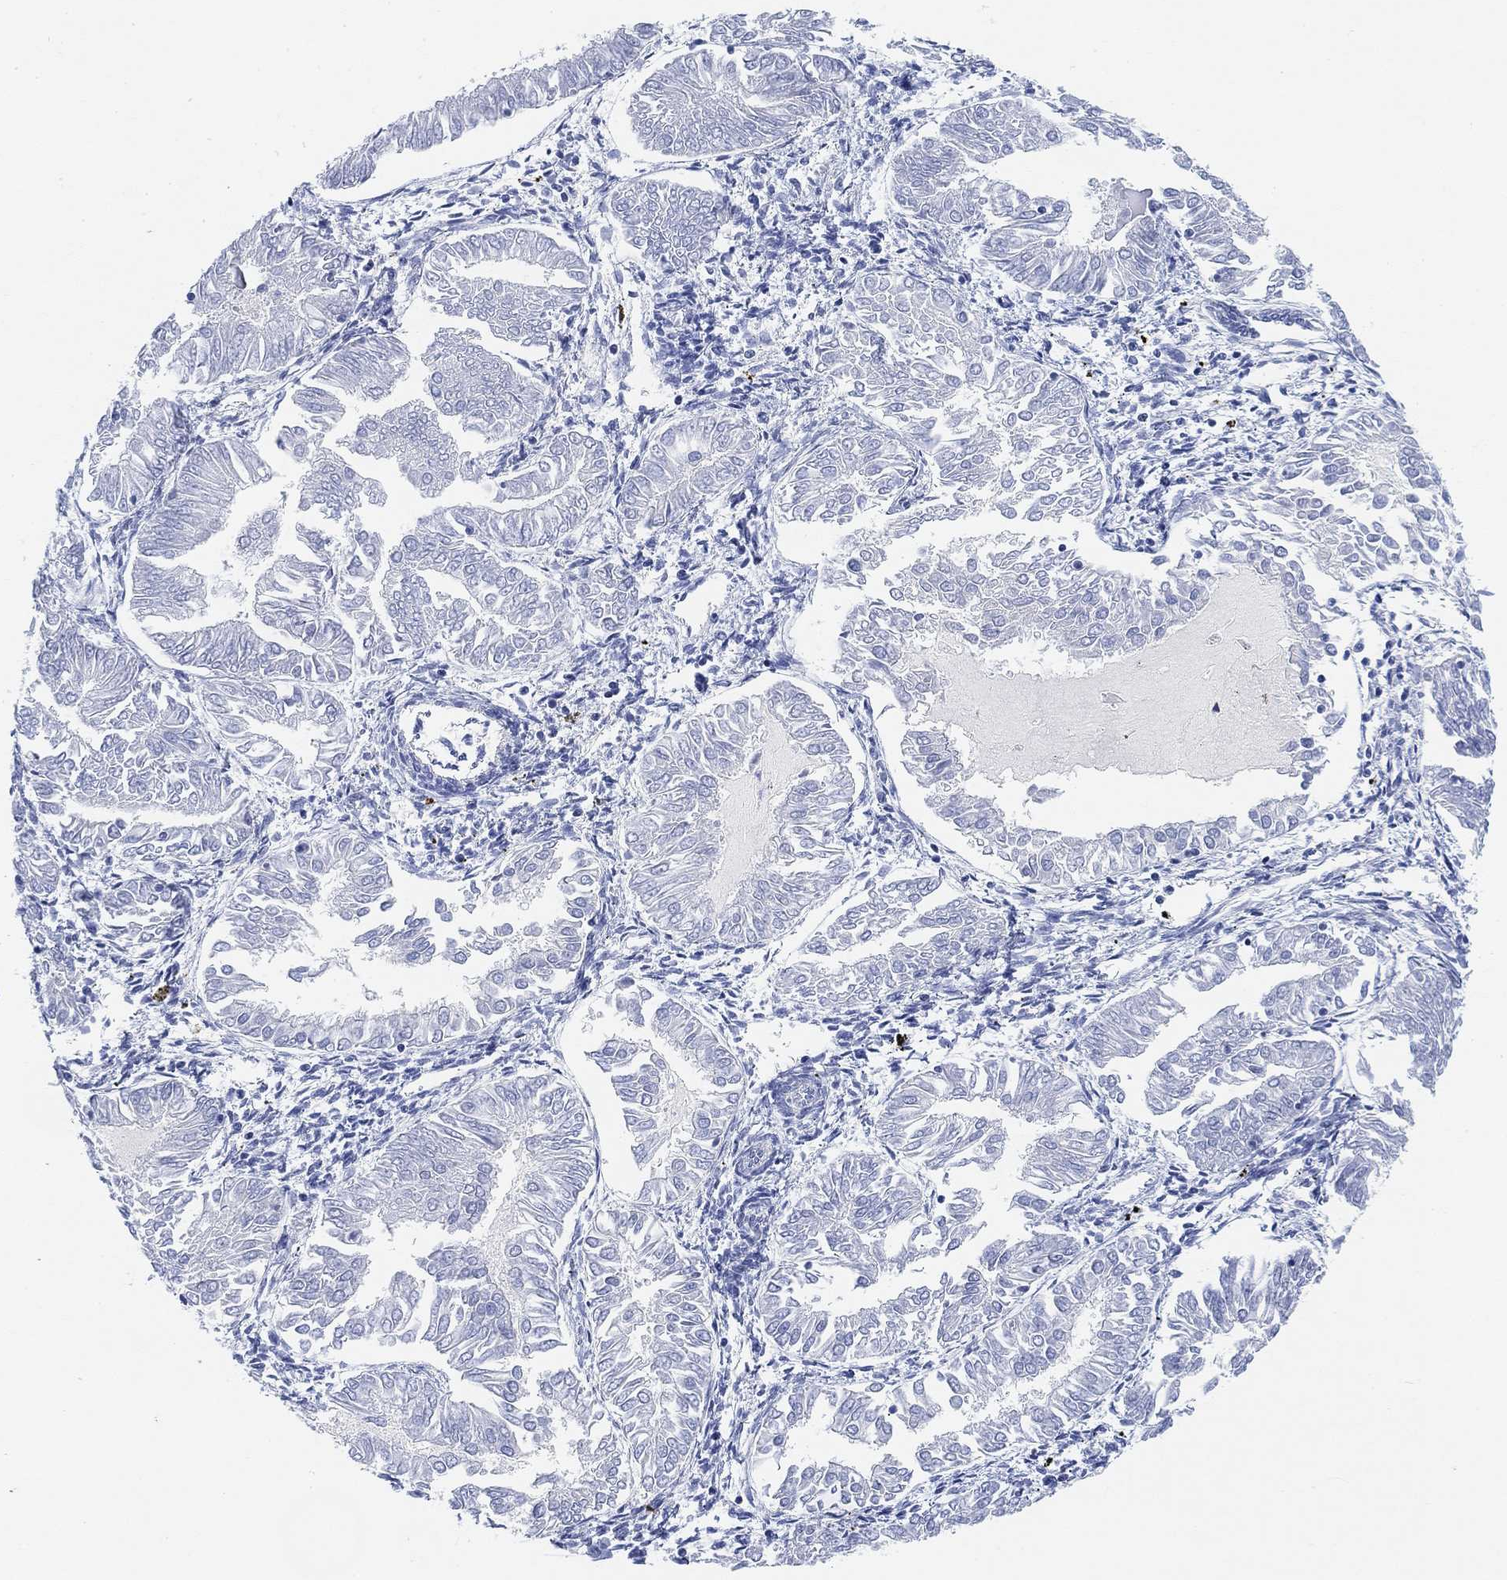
{"staining": {"intensity": "negative", "quantity": "none", "location": "none"}, "tissue": "endometrial cancer", "cell_type": "Tumor cells", "image_type": "cancer", "snomed": [{"axis": "morphology", "description": "Adenocarcinoma, NOS"}, {"axis": "topography", "description": "Endometrium"}], "caption": "Immunohistochemistry histopathology image of neoplastic tissue: human endometrial adenocarcinoma stained with DAB exhibits no significant protein staining in tumor cells.", "gene": "PAX6", "patient": {"sex": "female", "age": 53}}